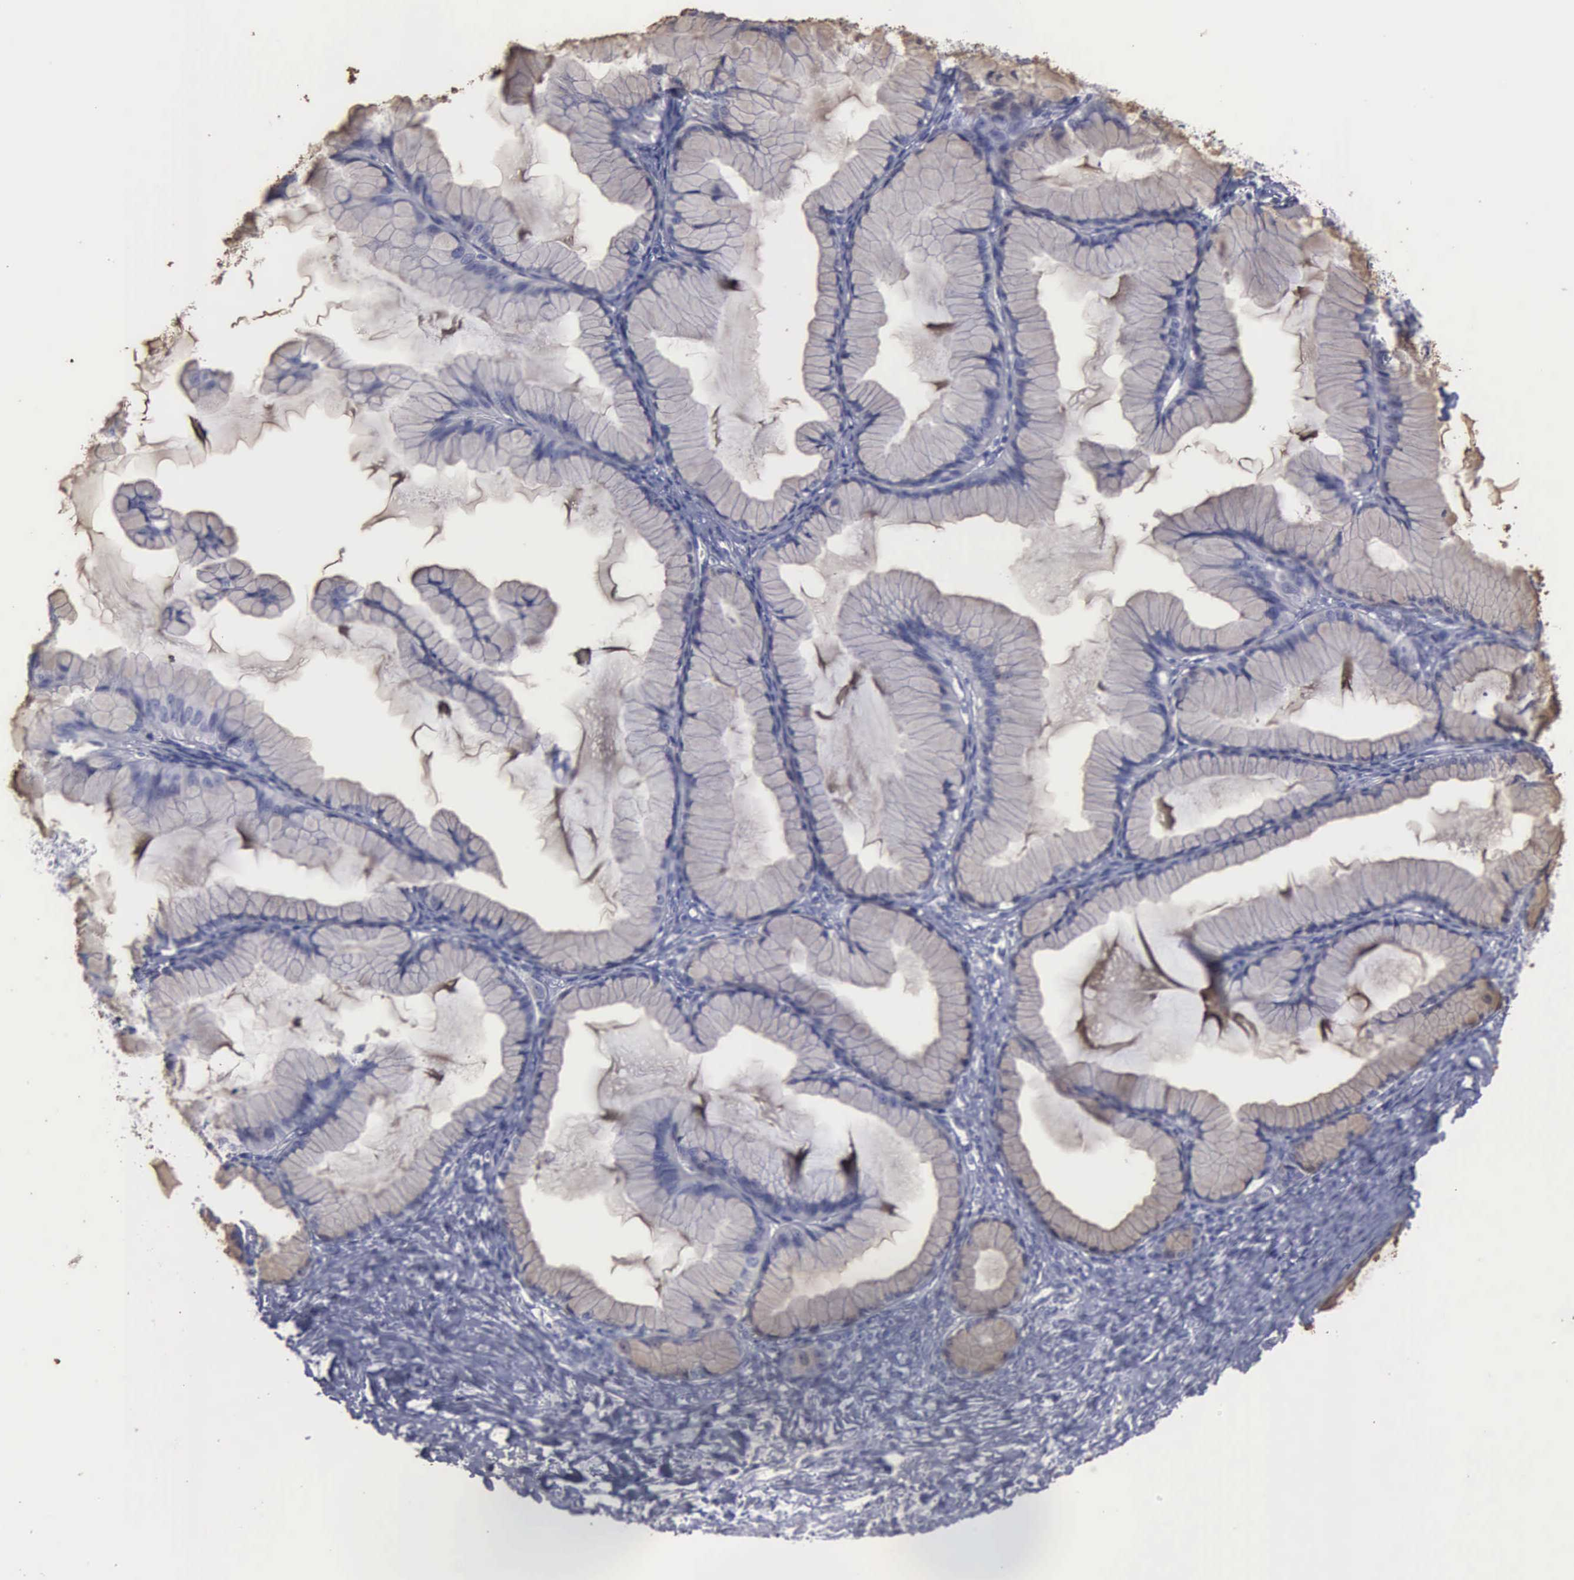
{"staining": {"intensity": "negative", "quantity": "none", "location": "none"}, "tissue": "ovarian cancer", "cell_type": "Tumor cells", "image_type": "cancer", "snomed": [{"axis": "morphology", "description": "Cystadenocarcinoma, mucinous, NOS"}, {"axis": "topography", "description": "Ovary"}], "caption": "Immunohistochemical staining of human ovarian mucinous cystadenocarcinoma shows no significant positivity in tumor cells. (Stains: DAB IHC with hematoxylin counter stain, Microscopy: brightfield microscopy at high magnification).", "gene": "UPB1", "patient": {"sex": "female", "age": 41}}